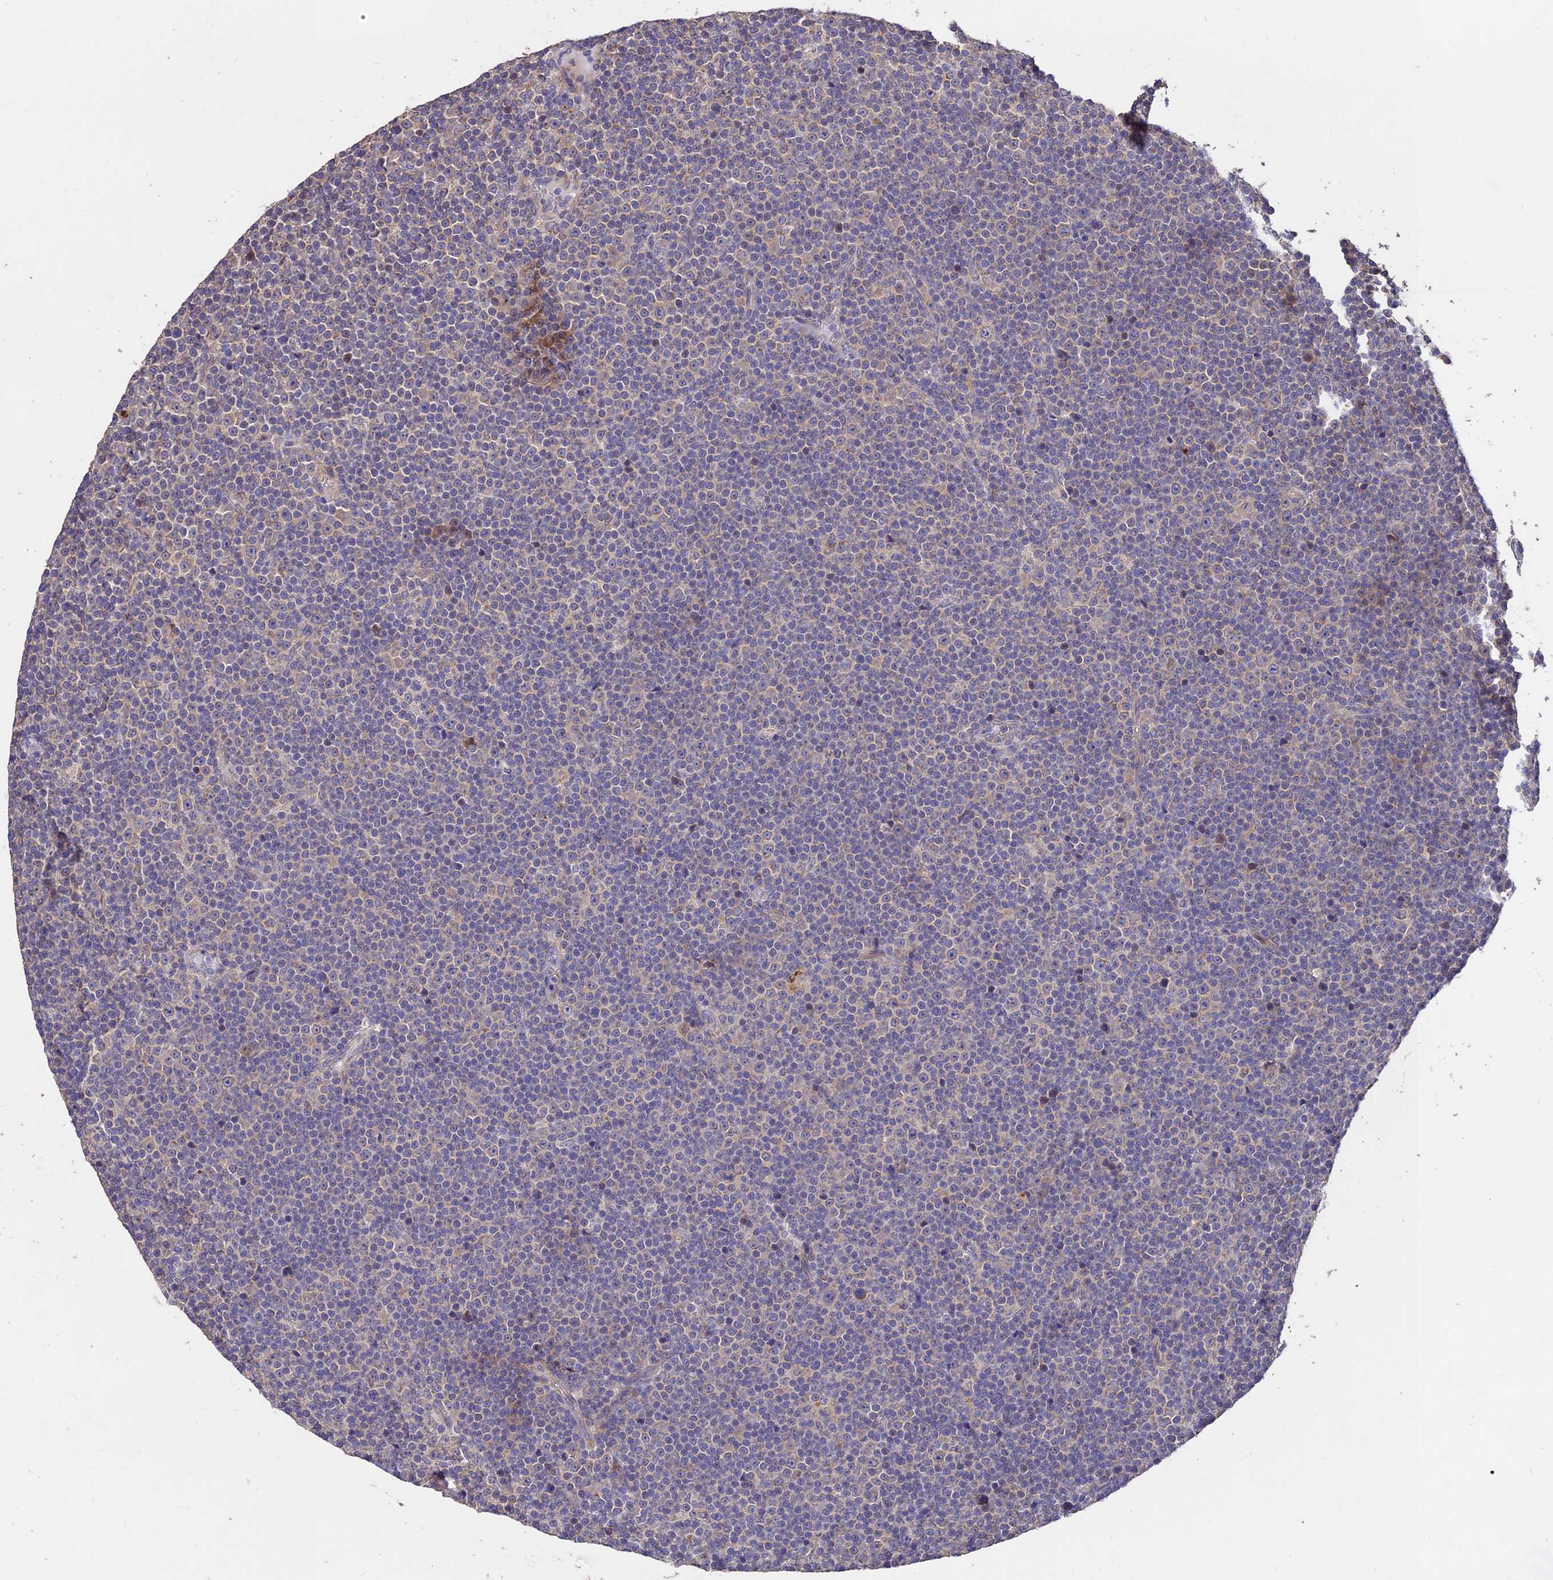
{"staining": {"intensity": "negative", "quantity": "none", "location": "none"}, "tissue": "lymphoma", "cell_type": "Tumor cells", "image_type": "cancer", "snomed": [{"axis": "morphology", "description": "Malignant lymphoma, non-Hodgkin's type, Low grade"}, {"axis": "topography", "description": "Lymph node"}], "caption": "IHC image of lymphoma stained for a protein (brown), which exhibits no expression in tumor cells.", "gene": "SDHD", "patient": {"sex": "female", "age": 67}}